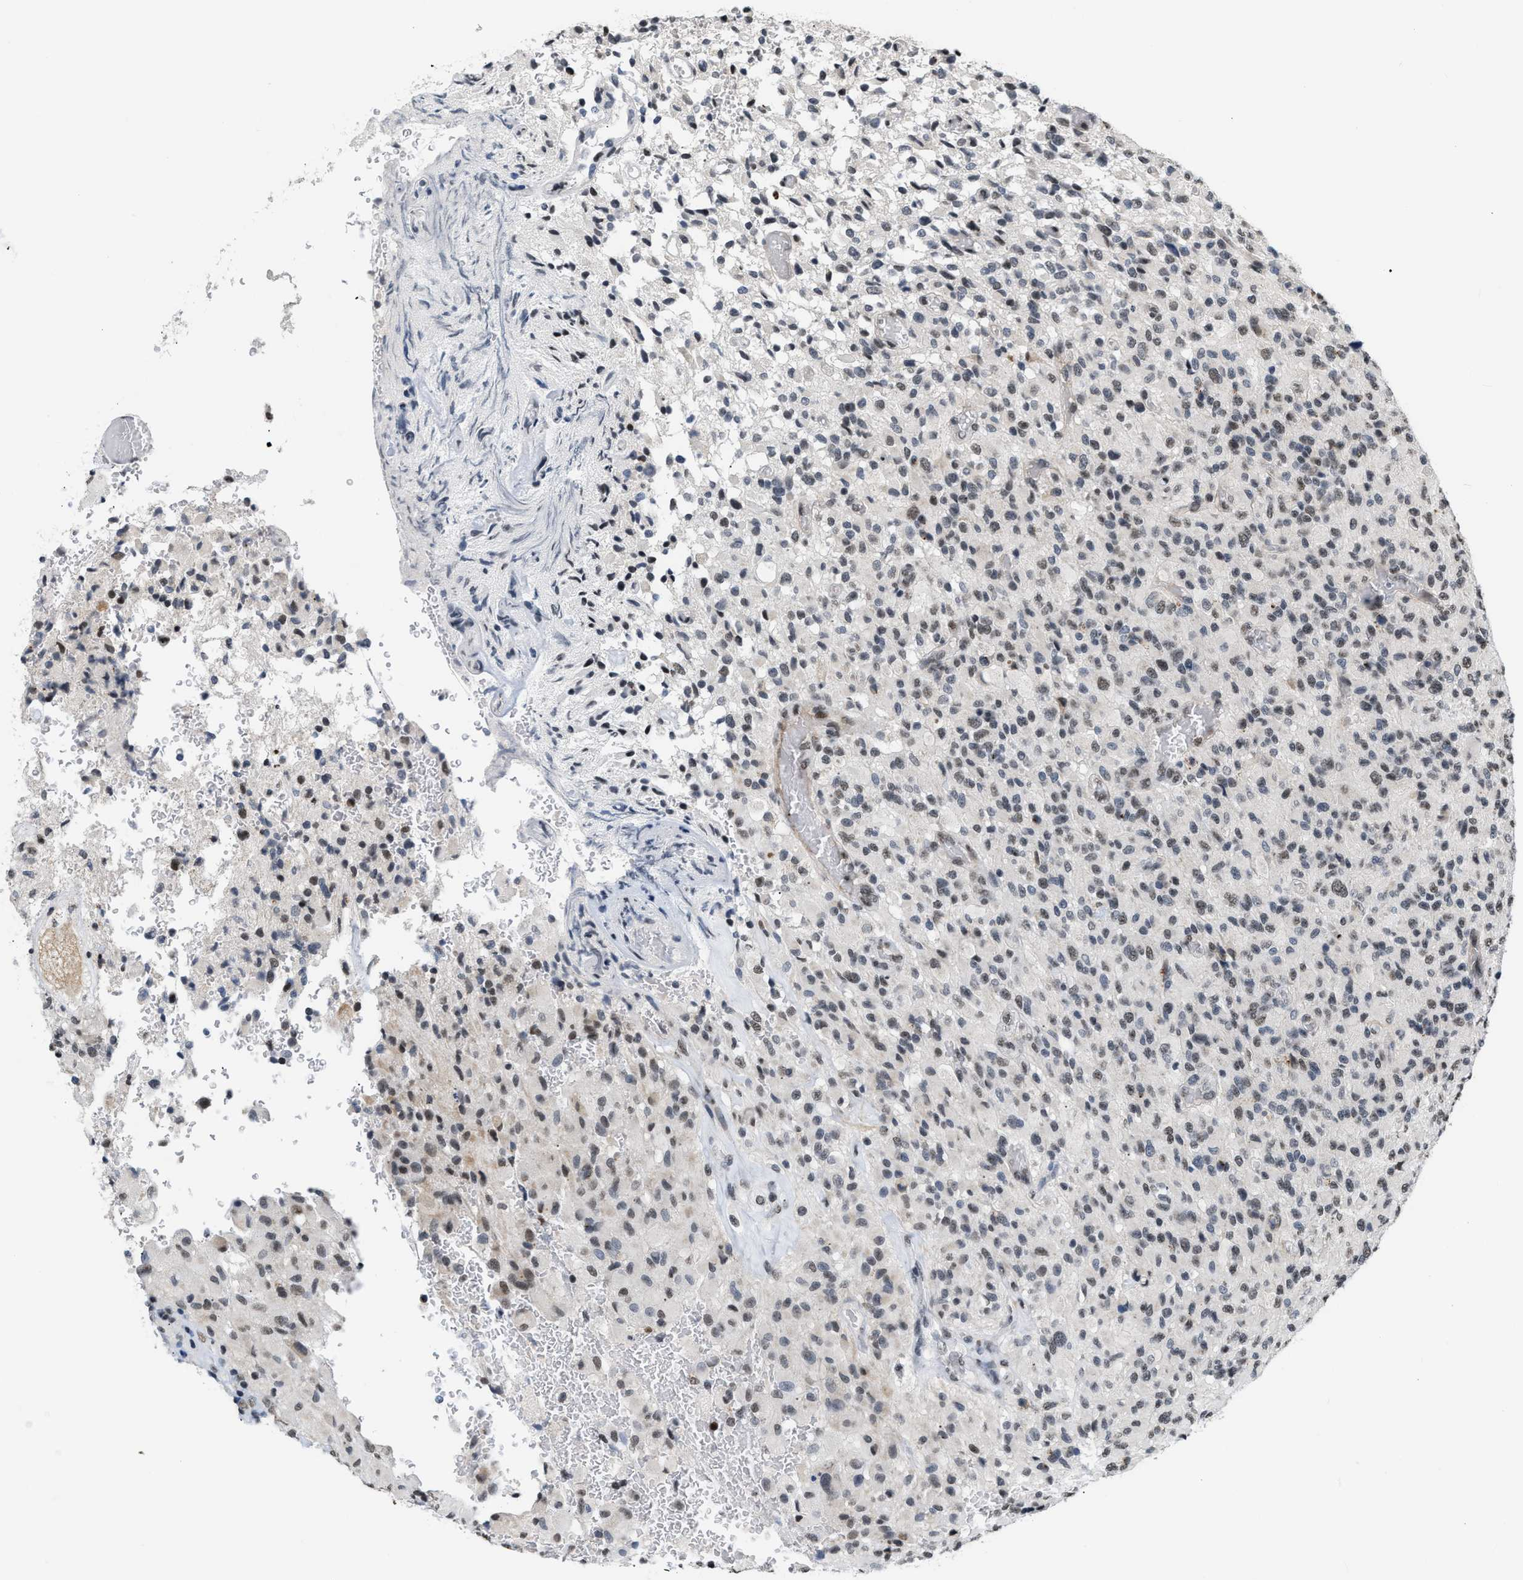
{"staining": {"intensity": "weak", "quantity": ">75%", "location": "nuclear"}, "tissue": "glioma", "cell_type": "Tumor cells", "image_type": "cancer", "snomed": [{"axis": "morphology", "description": "Glioma, malignant, High grade"}, {"axis": "topography", "description": "Brain"}], "caption": "An image showing weak nuclear positivity in approximately >75% of tumor cells in high-grade glioma (malignant), as visualized by brown immunohistochemical staining.", "gene": "RAF1", "patient": {"sex": "male", "age": 71}}